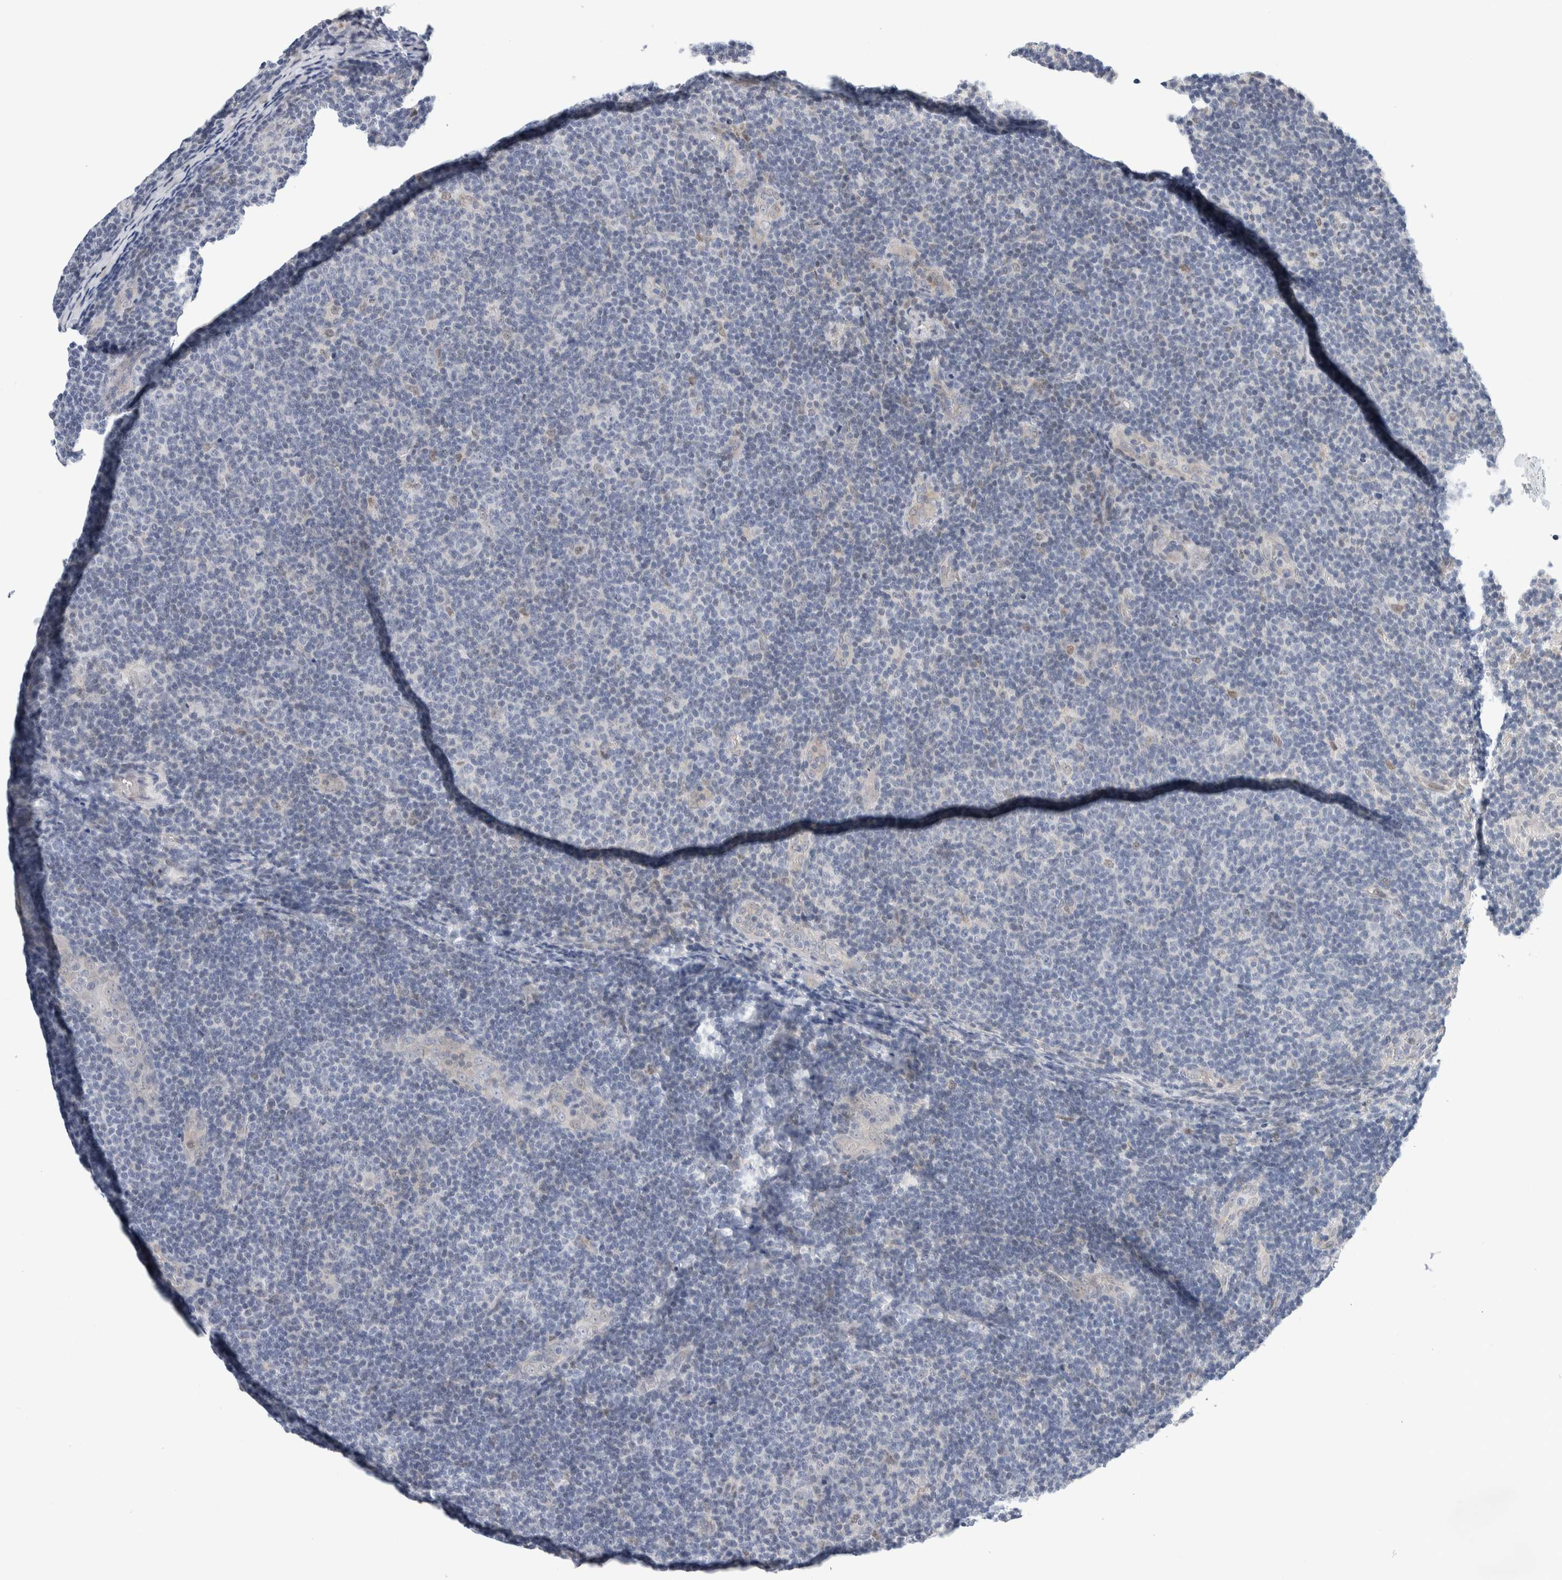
{"staining": {"intensity": "negative", "quantity": "none", "location": "none"}, "tissue": "lymphoma", "cell_type": "Tumor cells", "image_type": "cancer", "snomed": [{"axis": "morphology", "description": "Malignant lymphoma, non-Hodgkin's type, Low grade"}, {"axis": "topography", "description": "Lymph node"}], "caption": "An IHC micrograph of low-grade malignant lymphoma, non-Hodgkin's type is shown. There is no staining in tumor cells of low-grade malignant lymphoma, non-Hodgkin's type. (Stains: DAB immunohistochemistry (IHC) with hematoxylin counter stain, Microscopy: brightfield microscopy at high magnification).", "gene": "NEUROD1", "patient": {"sex": "male", "age": 83}}